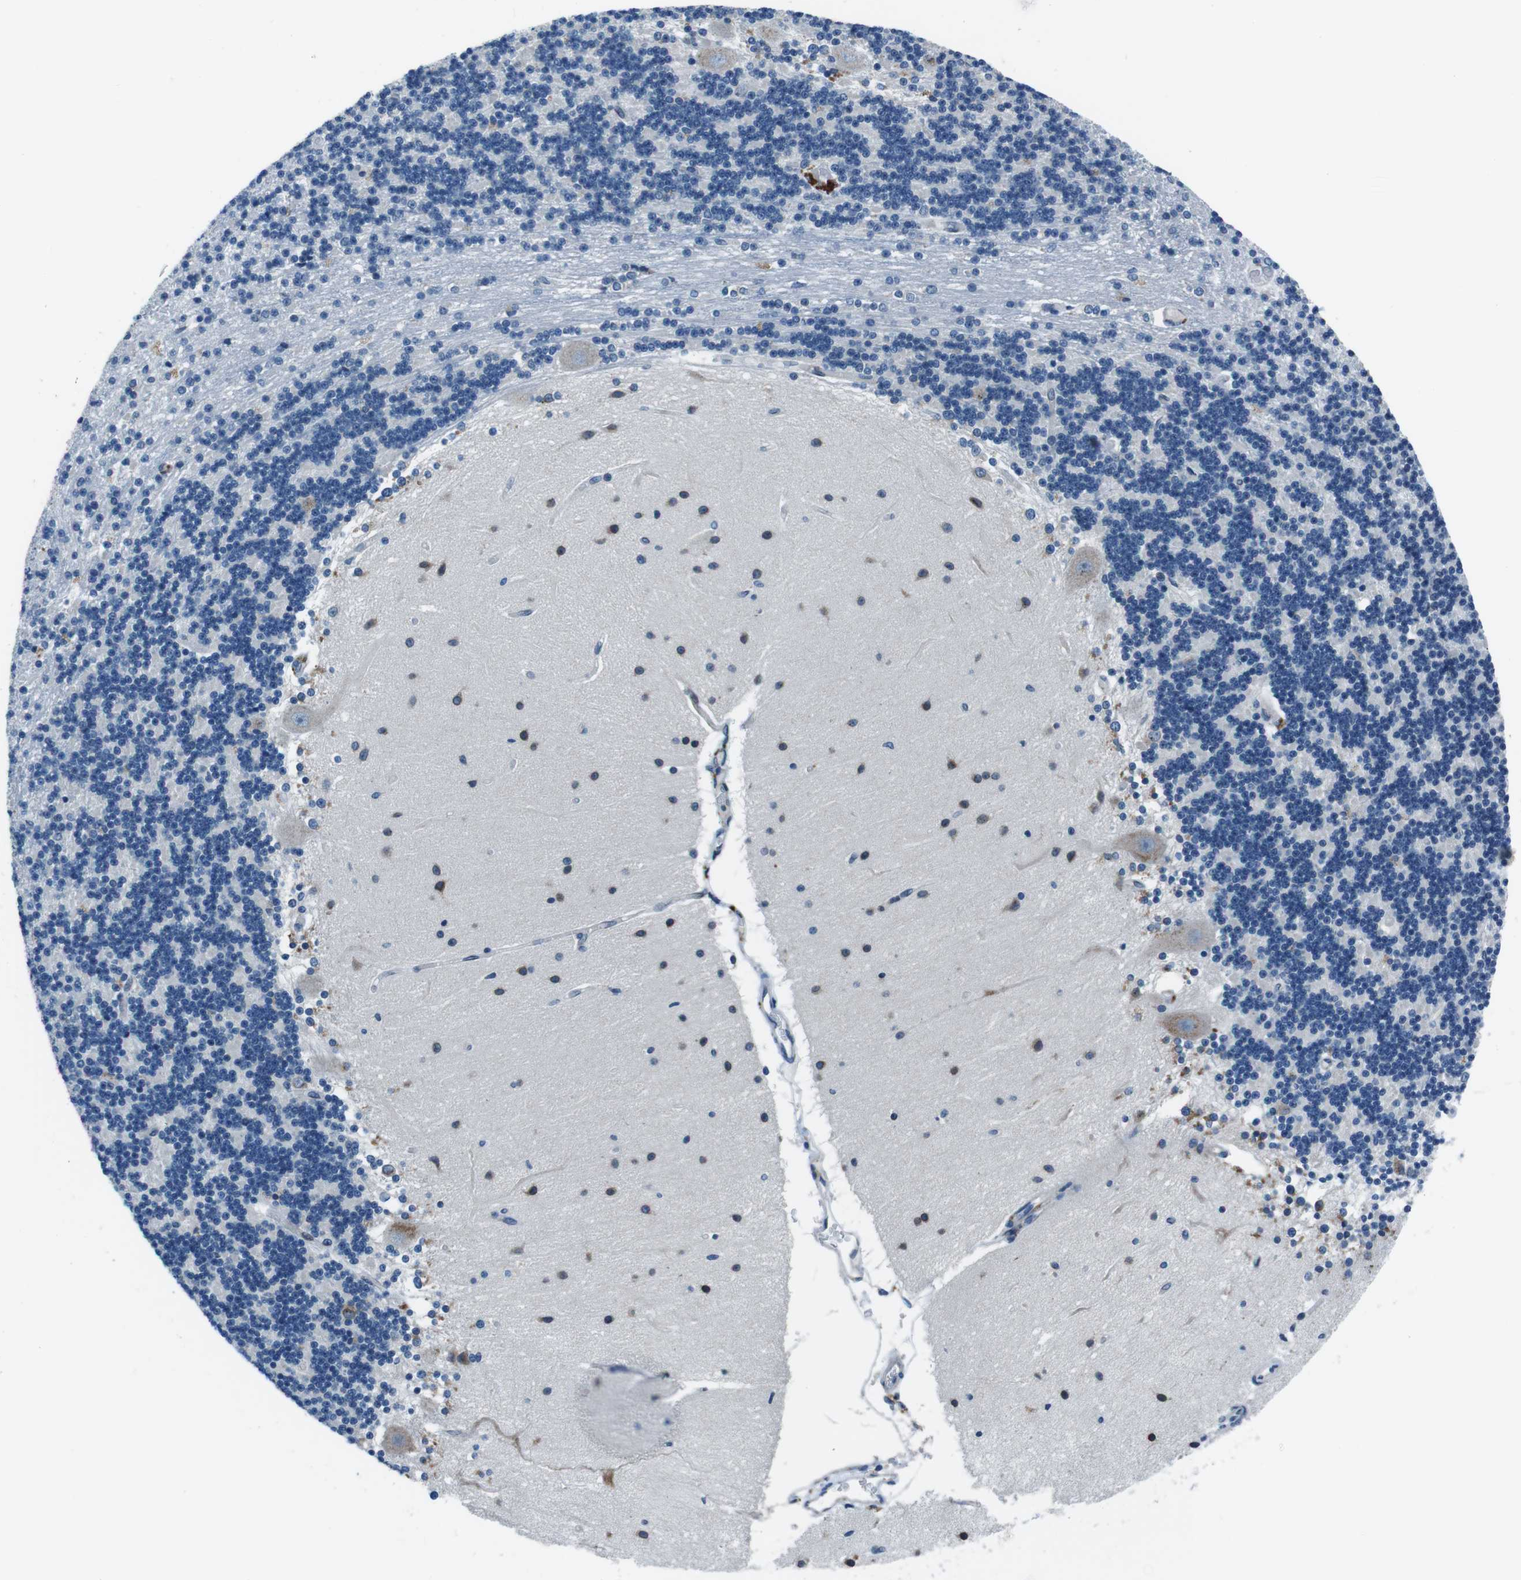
{"staining": {"intensity": "negative", "quantity": "none", "location": "none"}, "tissue": "cerebellum", "cell_type": "Cells in granular layer", "image_type": "normal", "snomed": [{"axis": "morphology", "description": "Normal tissue, NOS"}, {"axis": "topography", "description": "Cerebellum"}], "caption": "This image is of unremarkable cerebellum stained with immunohistochemistry to label a protein in brown with the nuclei are counter-stained blue. There is no staining in cells in granular layer.", "gene": "NUCB2", "patient": {"sex": "female", "age": 54}}